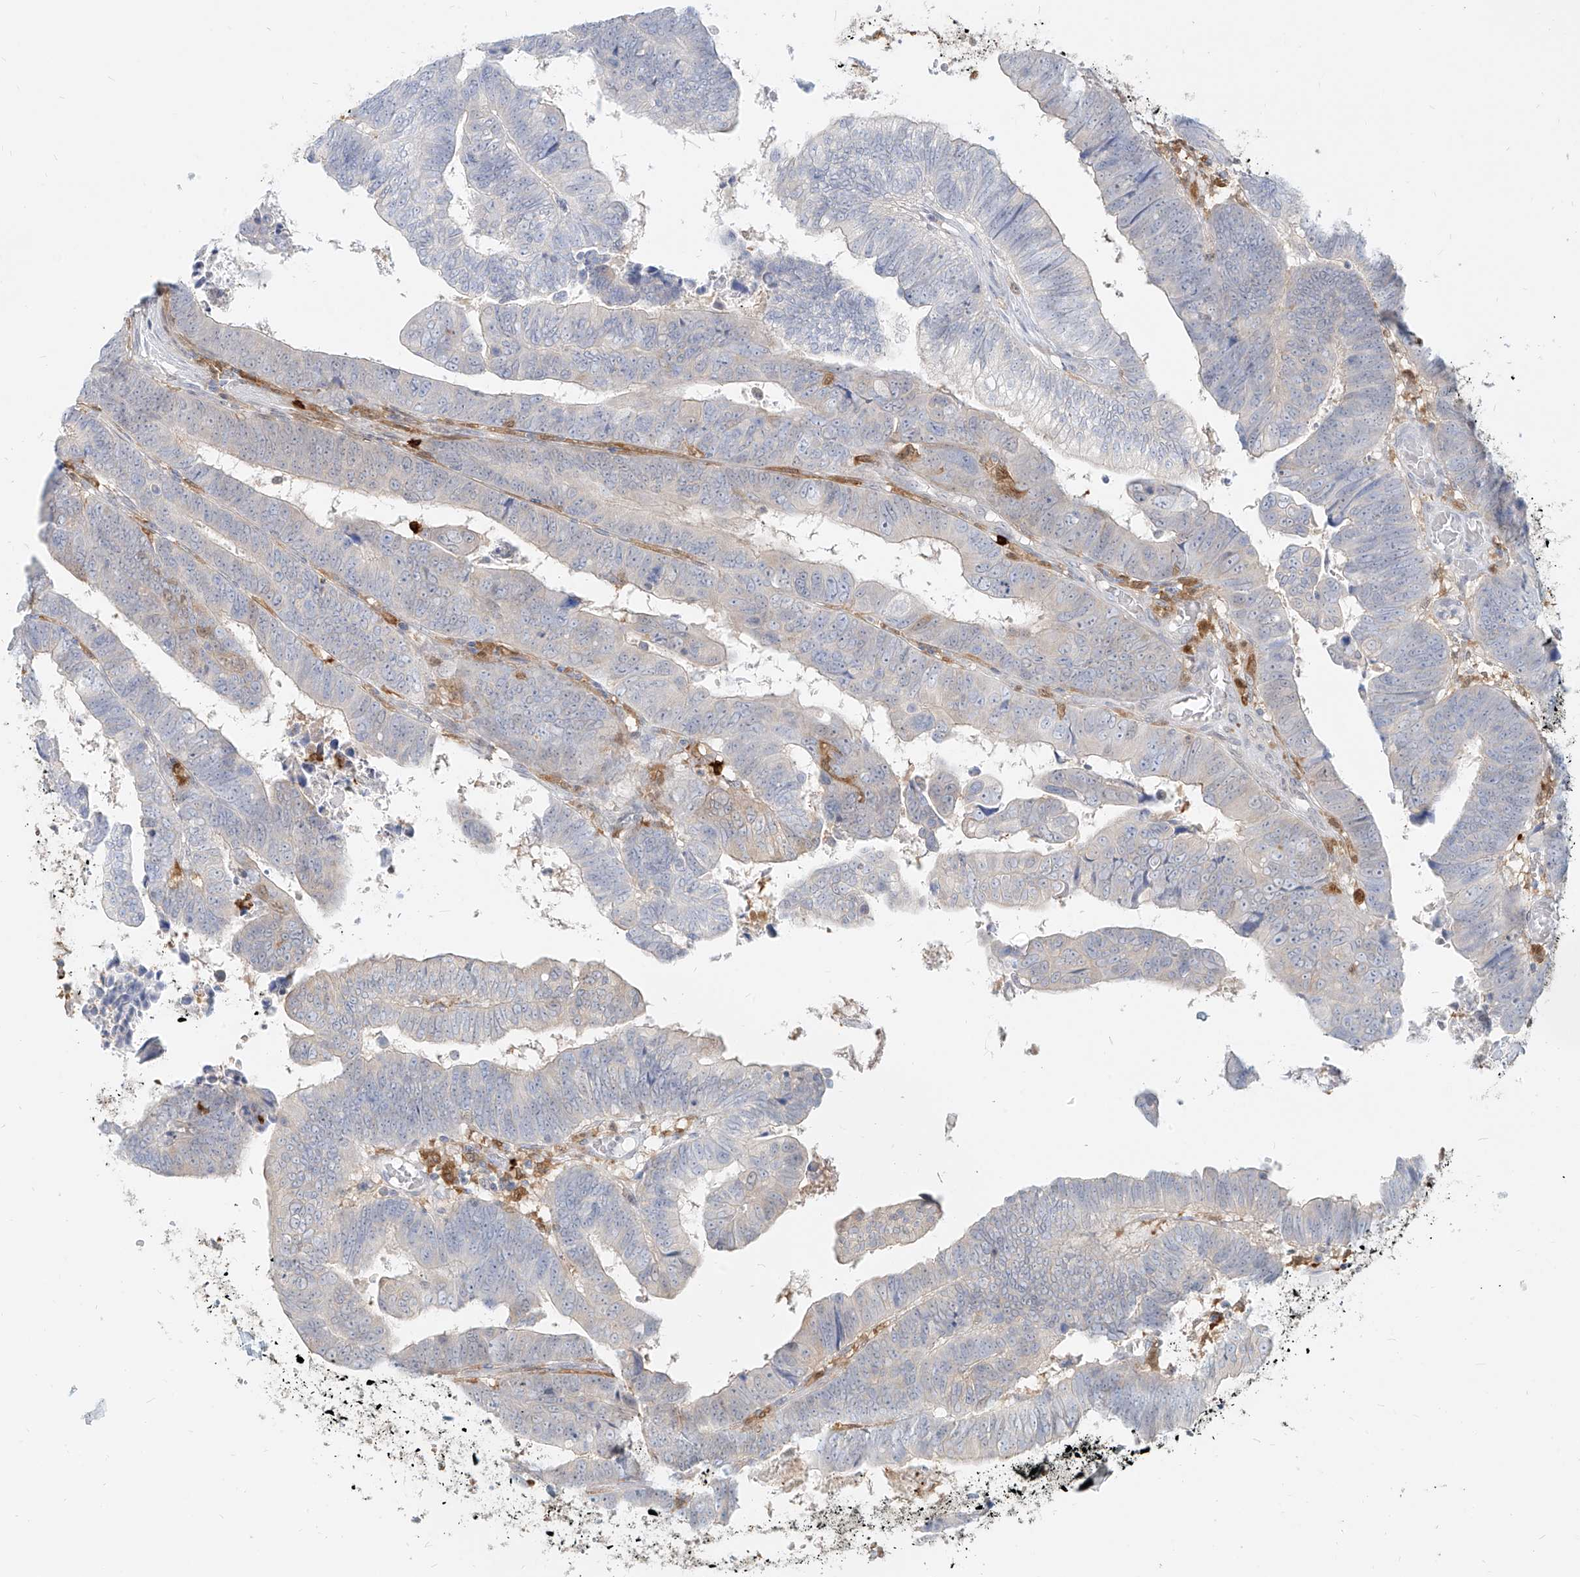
{"staining": {"intensity": "negative", "quantity": "none", "location": "none"}, "tissue": "colorectal cancer", "cell_type": "Tumor cells", "image_type": "cancer", "snomed": [{"axis": "morphology", "description": "Normal tissue, NOS"}, {"axis": "morphology", "description": "Adenocarcinoma, NOS"}, {"axis": "topography", "description": "Rectum"}], "caption": "DAB (3,3'-diaminobenzidine) immunohistochemical staining of colorectal cancer displays no significant expression in tumor cells.", "gene": "PGD", "patient": {"sex": "female", "age": 65}}